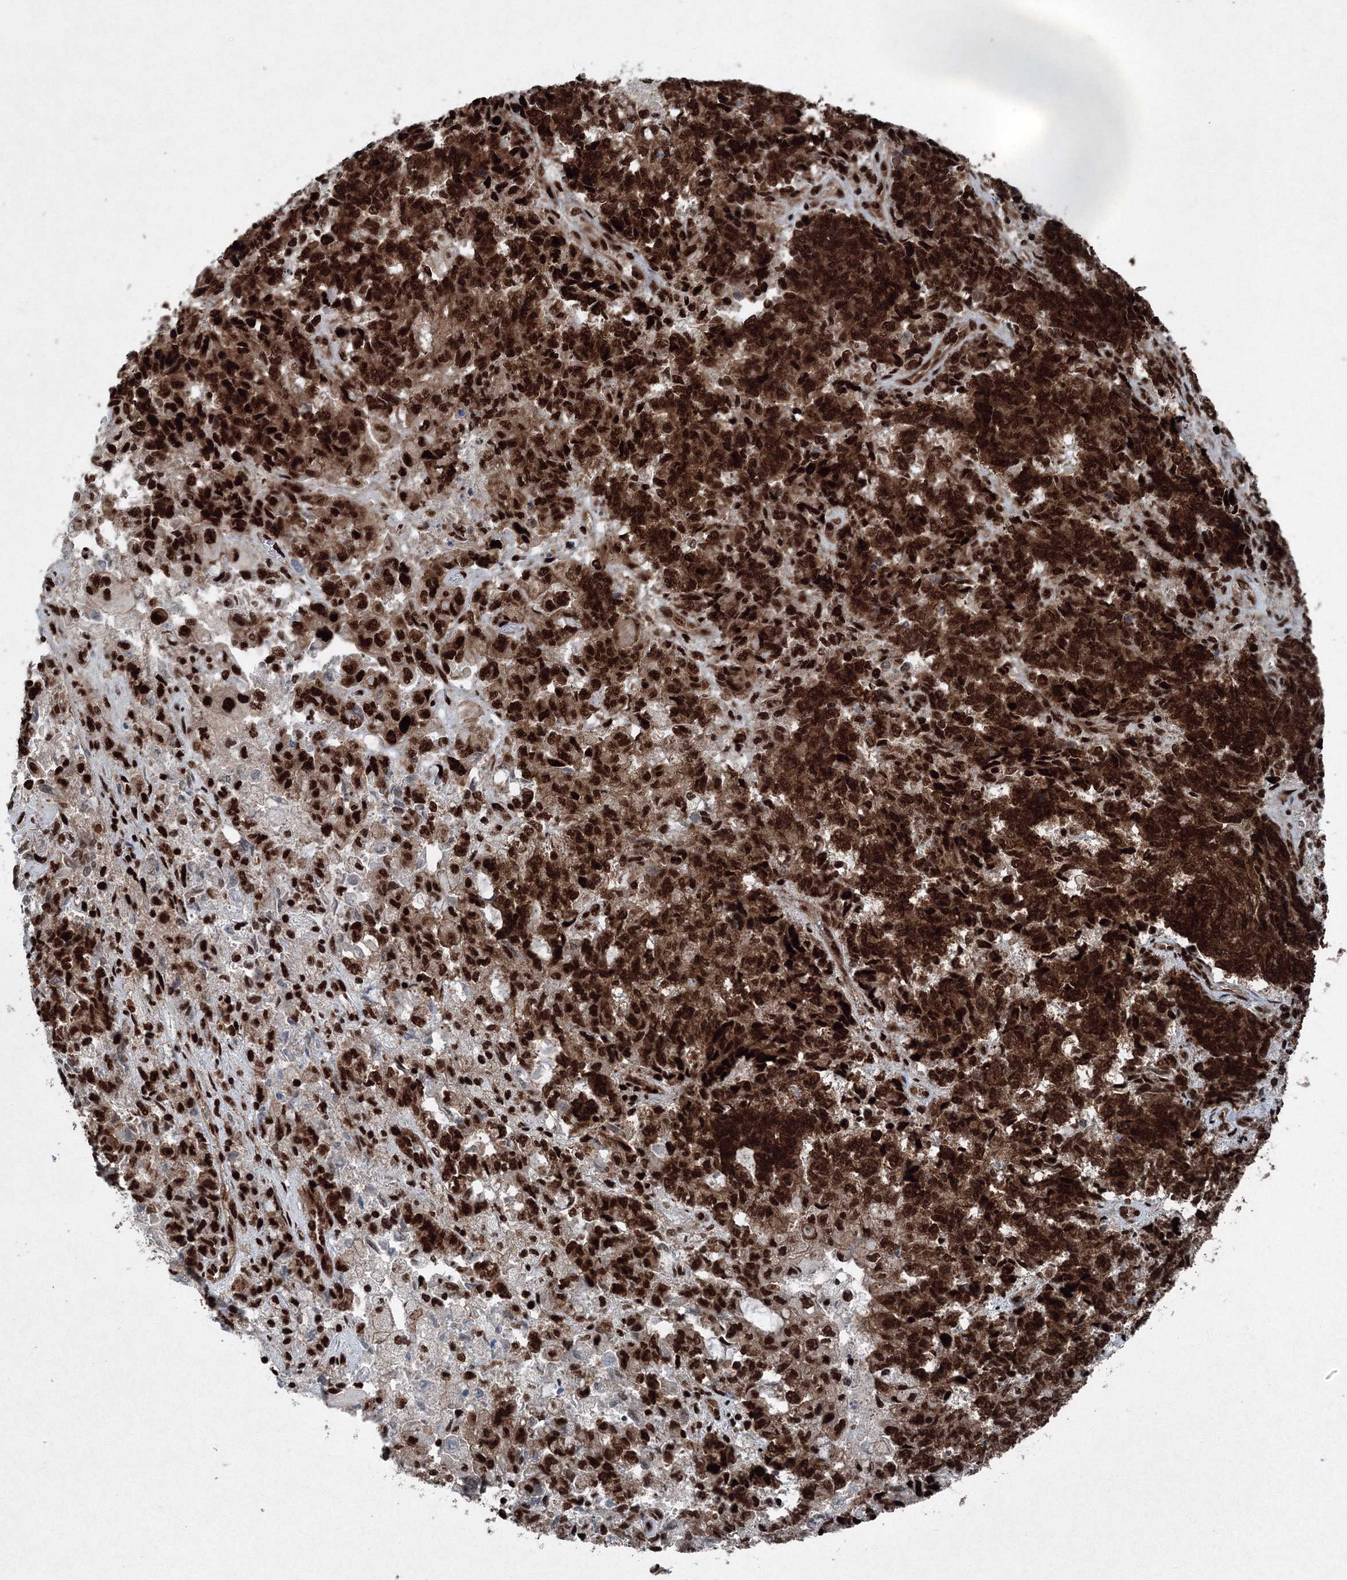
{"staining": {"intensity": "strong", "quantity": ">75%", "location": "cytoplasmic/membranous,nuclear"}, "tissue": "endometrial cancer", "cell_type": "Tumor cells", "image_type": "cancer", "snomed": [{"axis": "morphology", "description": "Adenocarcinoma, NOS"}, {"axis": "topography", "description": "Endometrium"}], "caption": "Endometrial cancer stained for a protein shows strong cytoplasmic/membranous and nuclear positivity in tumor cells.", "gene": "SNRPC", "patient": {"sex": "female", "age": 80}}